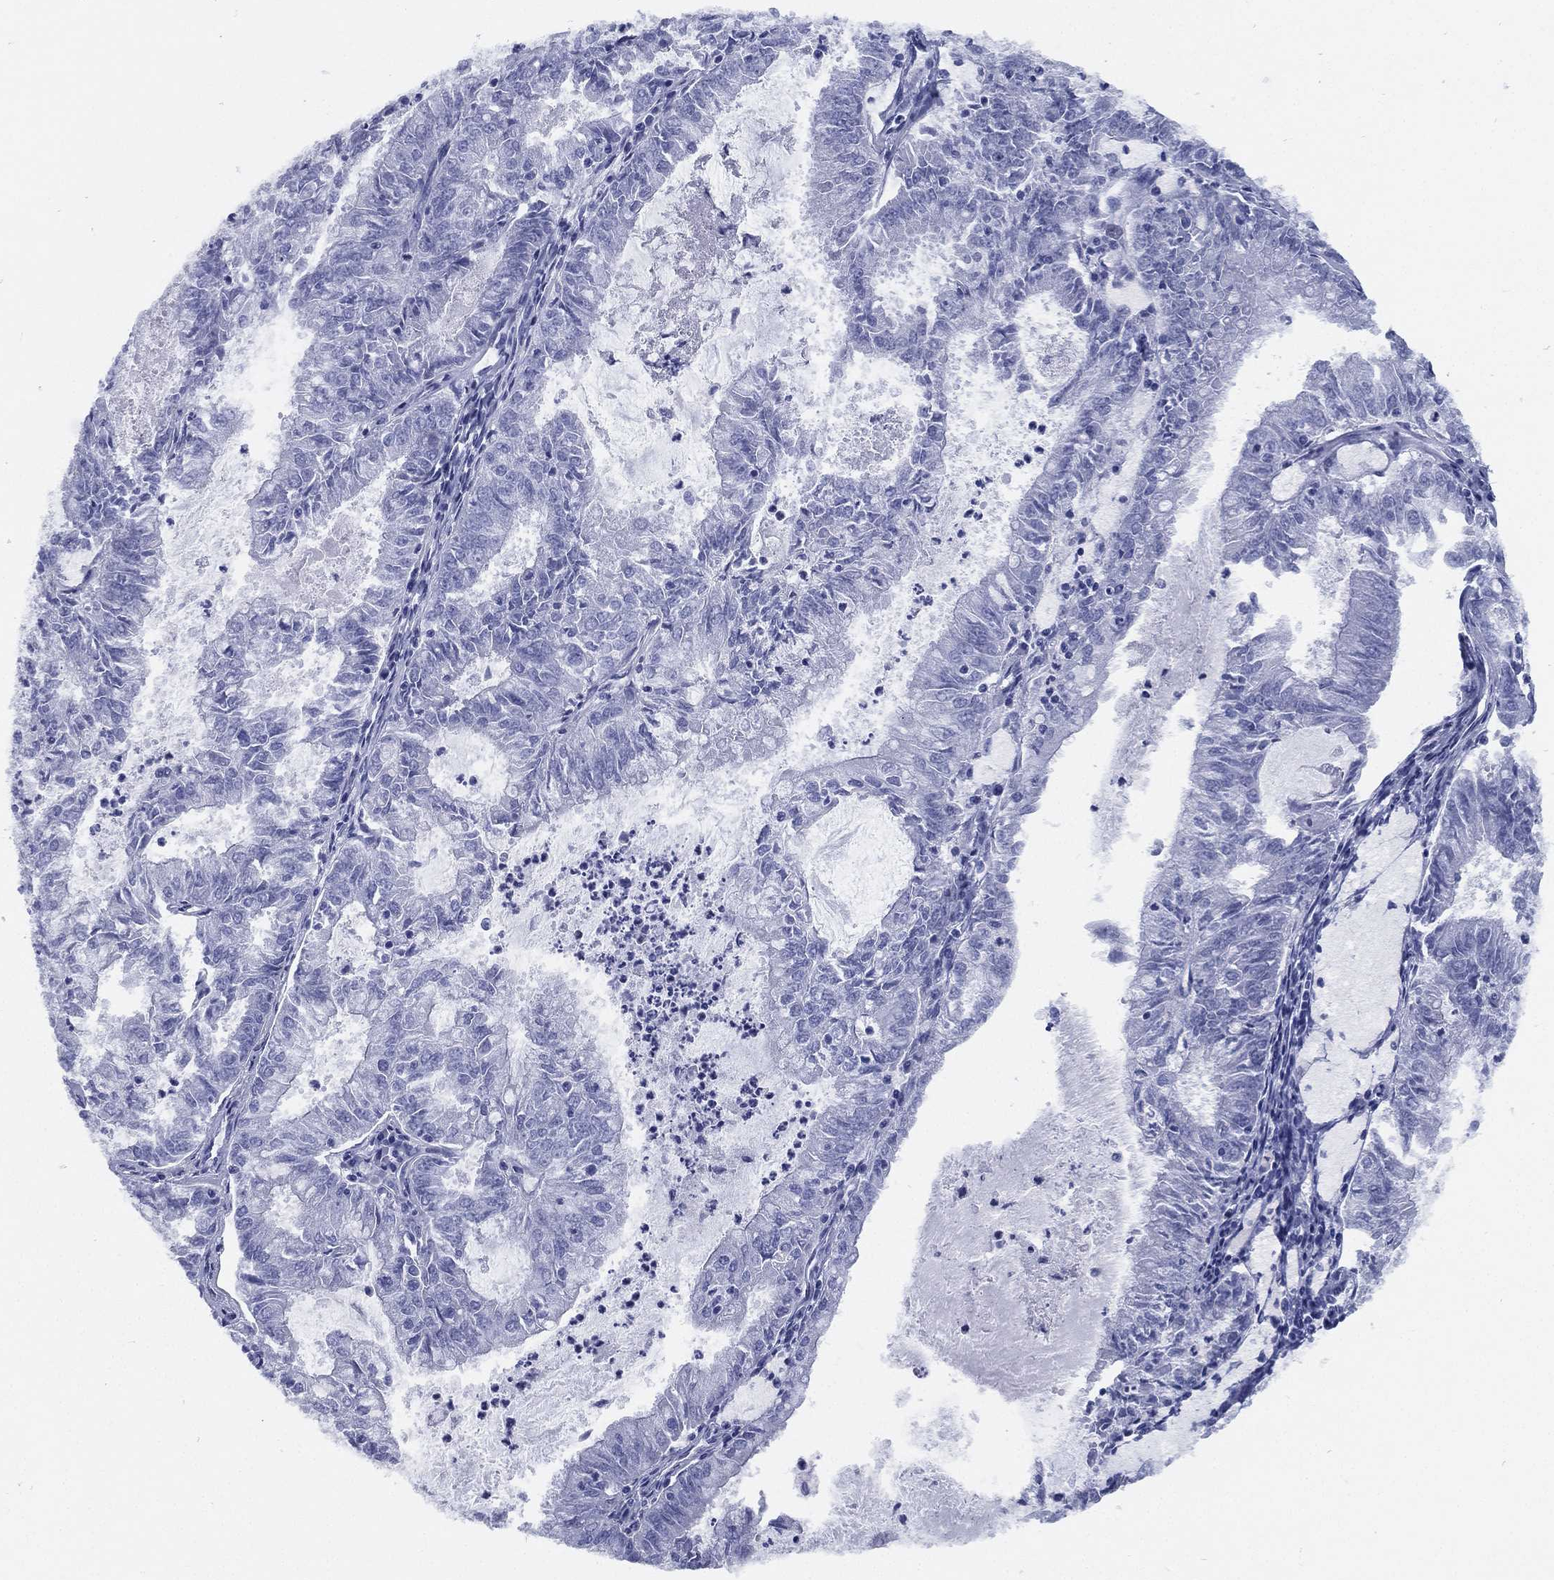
{"staining": {"intensity": "negative", "quantity": "none", "location": "none"}, "tissue": "endometrial cancer", "cell_type": "Tumor cells", "image_type": "cancer", "snomed": [{"axis": "morphology", "description": "Adenocarcinoma, NOS"}, {"axis": "topography", "description": "Endometrium"}], "caption": "A histopathology image of adenocarcinoma (endometrial) stained for a protein displays no brown staining in tumor cells.", "gene": "TMEM252", "patient": {"sex": "female", "age": 57}}